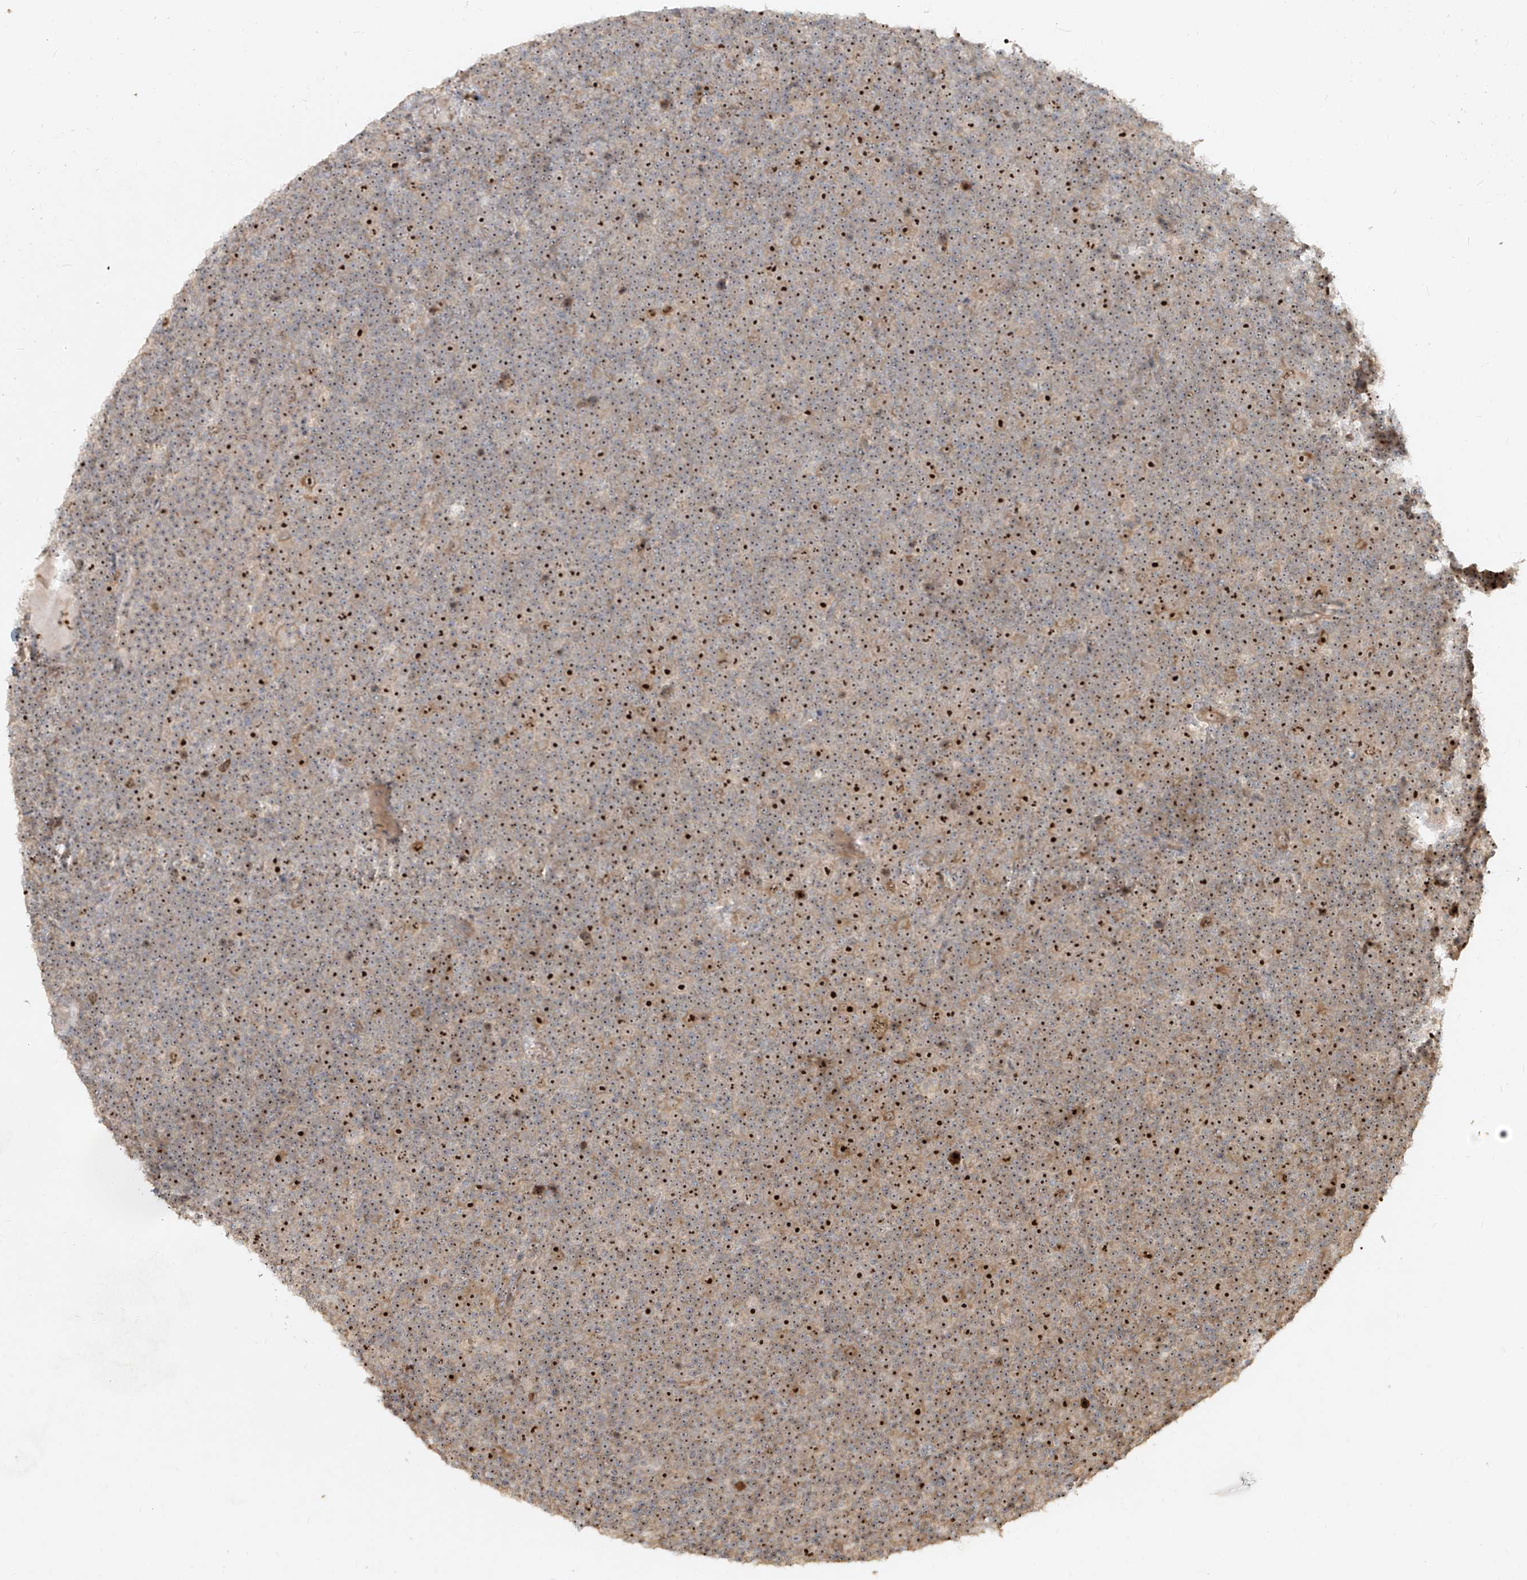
{"staining": {"intensity": "strong", "quantity": ">75%", "location": "nuclear"}, "tissue": "lymphoma", "cell_type": "Tumor cells", "image_type": "cancer", "snomed": [{"axis": "morphology", "description": "Malignant lymphoma, non-Hodgkin's type, Low grade"}, {"axis": "topography", "description": "Lymph node"}], "caption": "A brown stain shows strong nuclear expression of a protein in human lymphoma tumor cells. (Stains: DAB in brown, nuclei in blue, Microscopy: brightfield microscopy at high magnification).", "gene": "BYSL", "patient": {"sex": "female", "age": 67}}